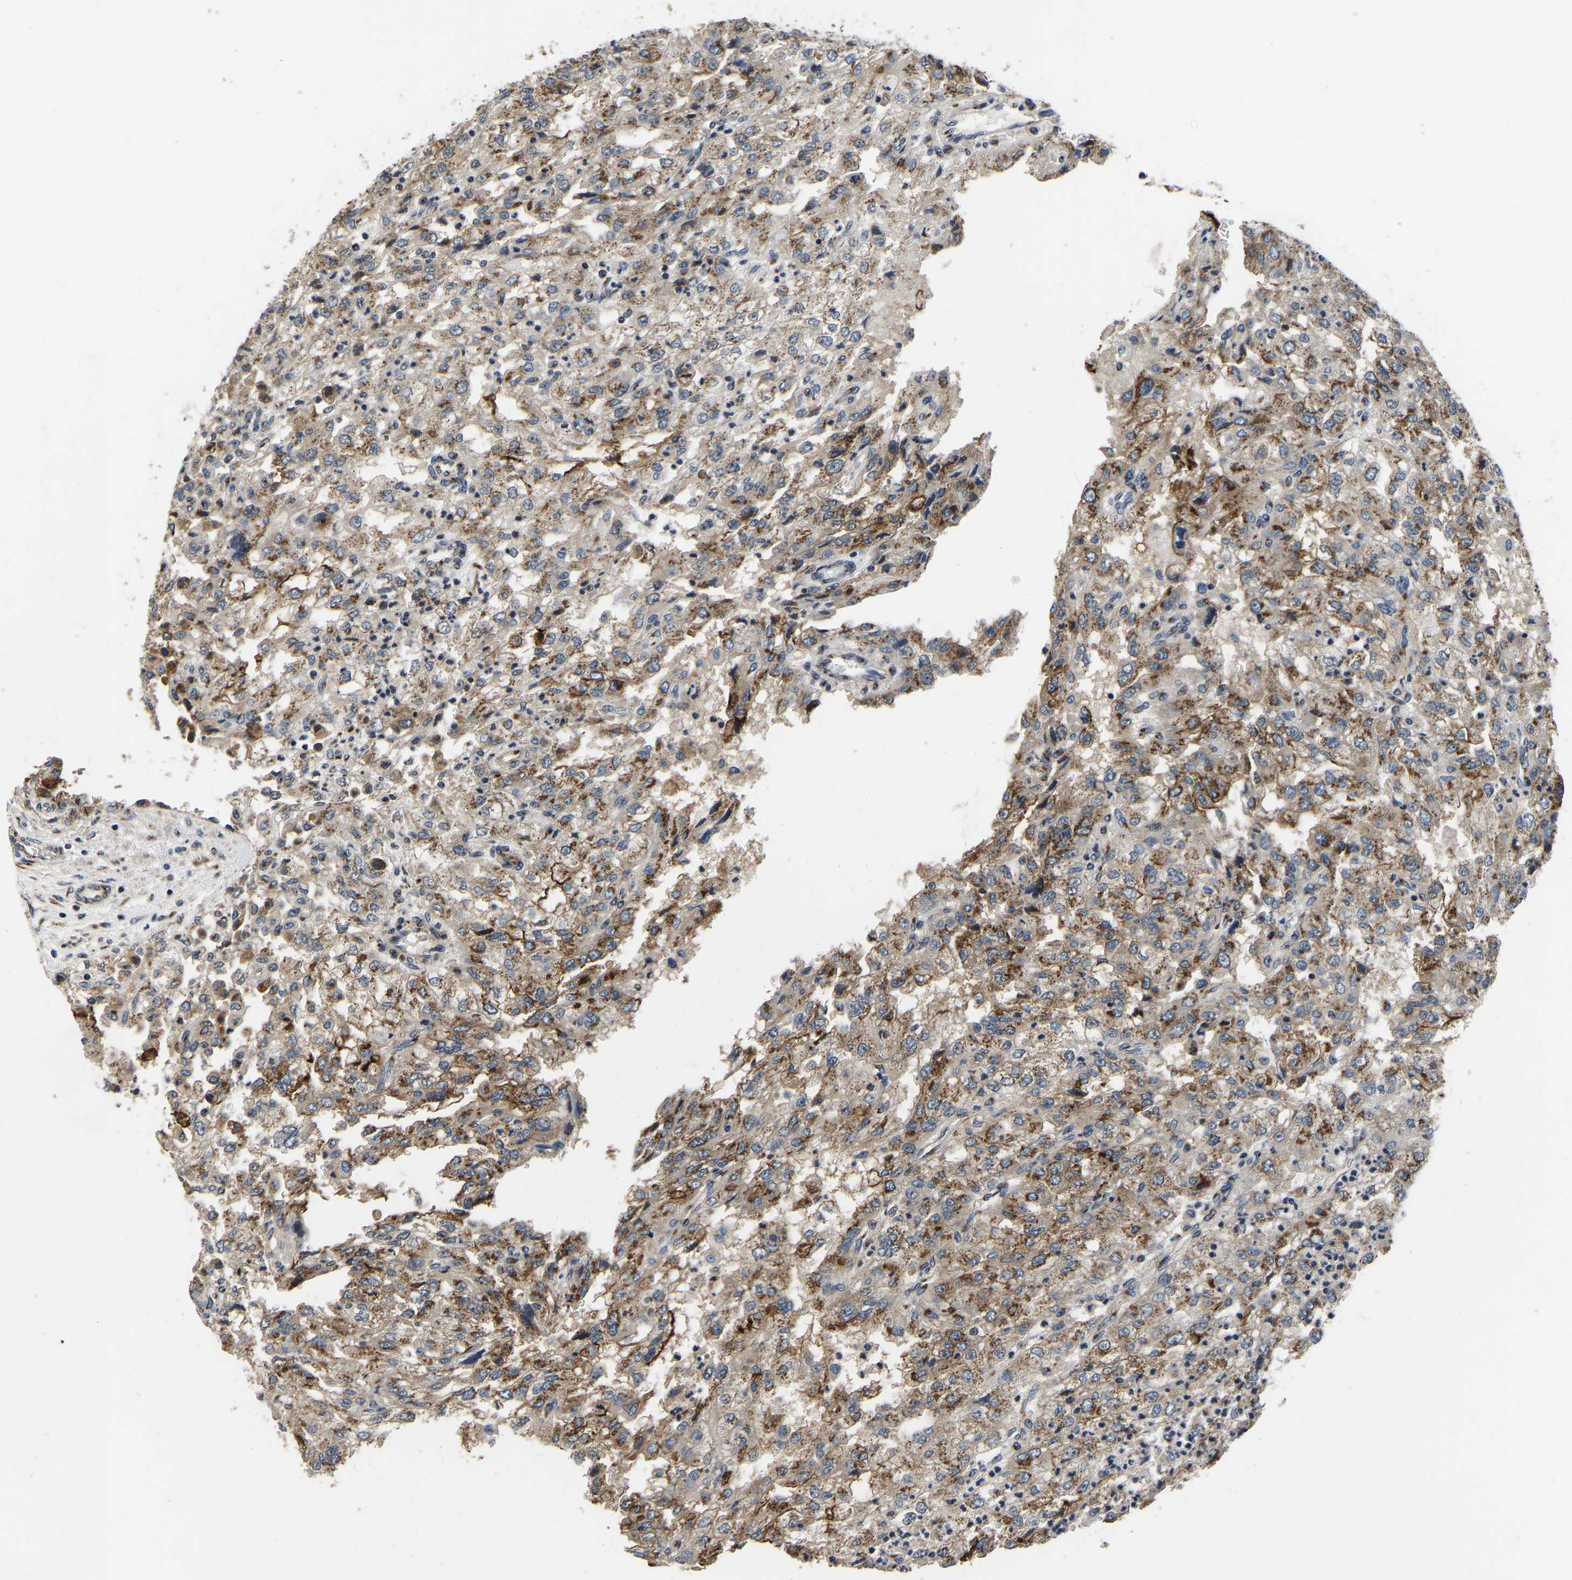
{"staining": {"intensity": "moderate", "quantity": ">75%", "location": "cytoplasmic/membranous"}, "tissue": "renal cancer", "cell_type": "Tumor cells", "image_type": "cancer", "snomed": [{"axis": "morphology", "description": "Adenocarcinoma, NOS"}, {"axis": "topography", "description": "Kidney"}], "caption": "Human renal cancer stained with a brown dye exhibits moderate cytoplasmic/membranous positive positivity in about >75% of tumor cells.", "gene": "RABAC1", "patient": {"sex": "female", "age": 54}}